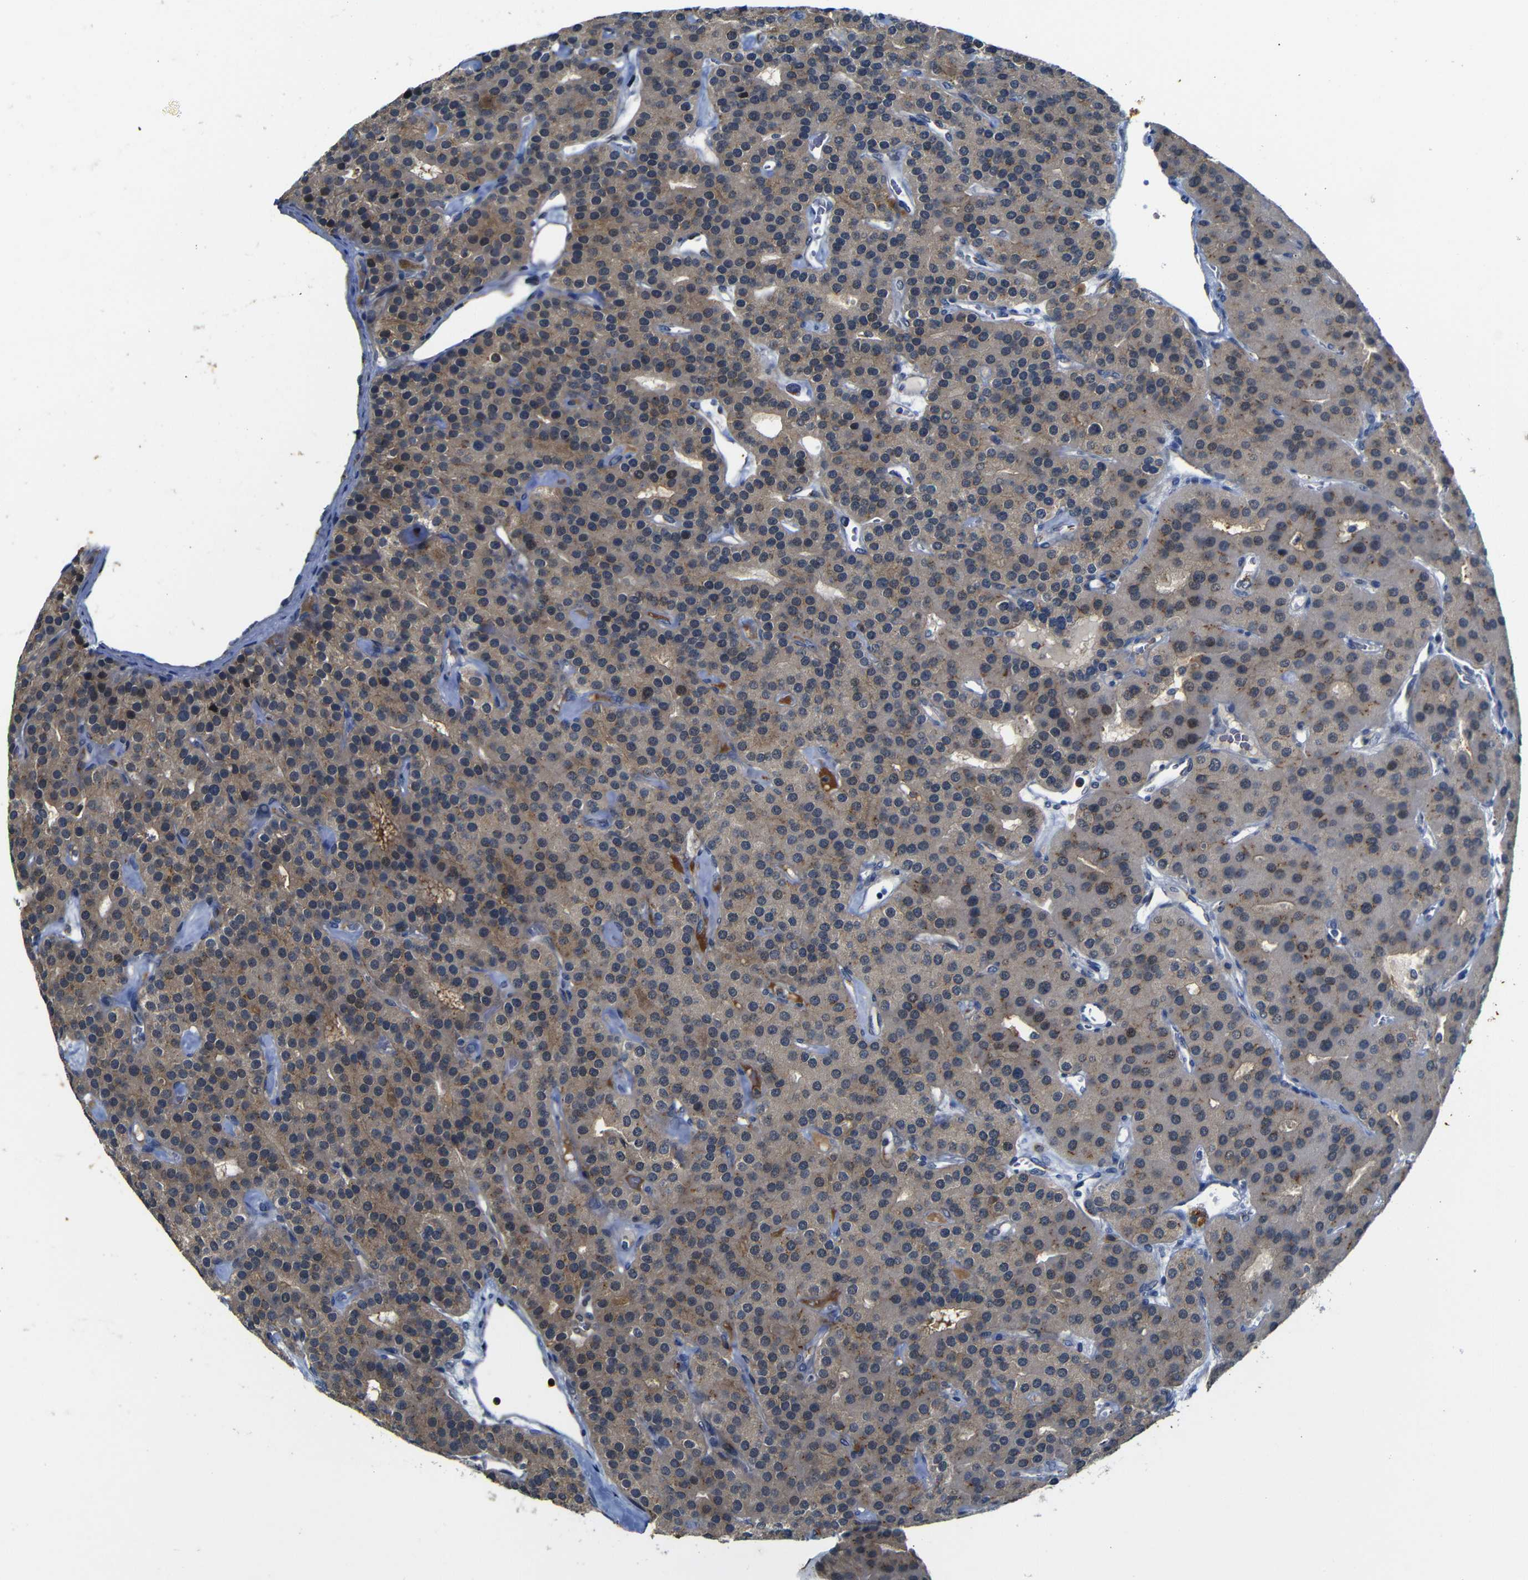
{"staining": {"intensity": "moderate", "quantity": "25%-75%", "location": "cytoplasmic/membranous,nuclear"}, "tissue": "parathyroid gland", "cell_type": "Glandular cells", "image_type": "normal", "snomed": [{"axis": "morphology", "description": "Normal tissue, NOS"}, {"axis": "morphology", "description": "Adenoma, NOS"}, {"axis": "topography", "description": "Parathyroid gland"}], "caption": "Normal parathyroid gland was stained to show a protein in brown. There is medium levels of moderate cytoplasmic/membranous,nuclear staining in about 25%-75% of glandular cells. The protein of interest is shown in brown color, while the nuclei are stained blue.", "gene": "FURIN", "patient": {"sex": "female", "age": 86}}